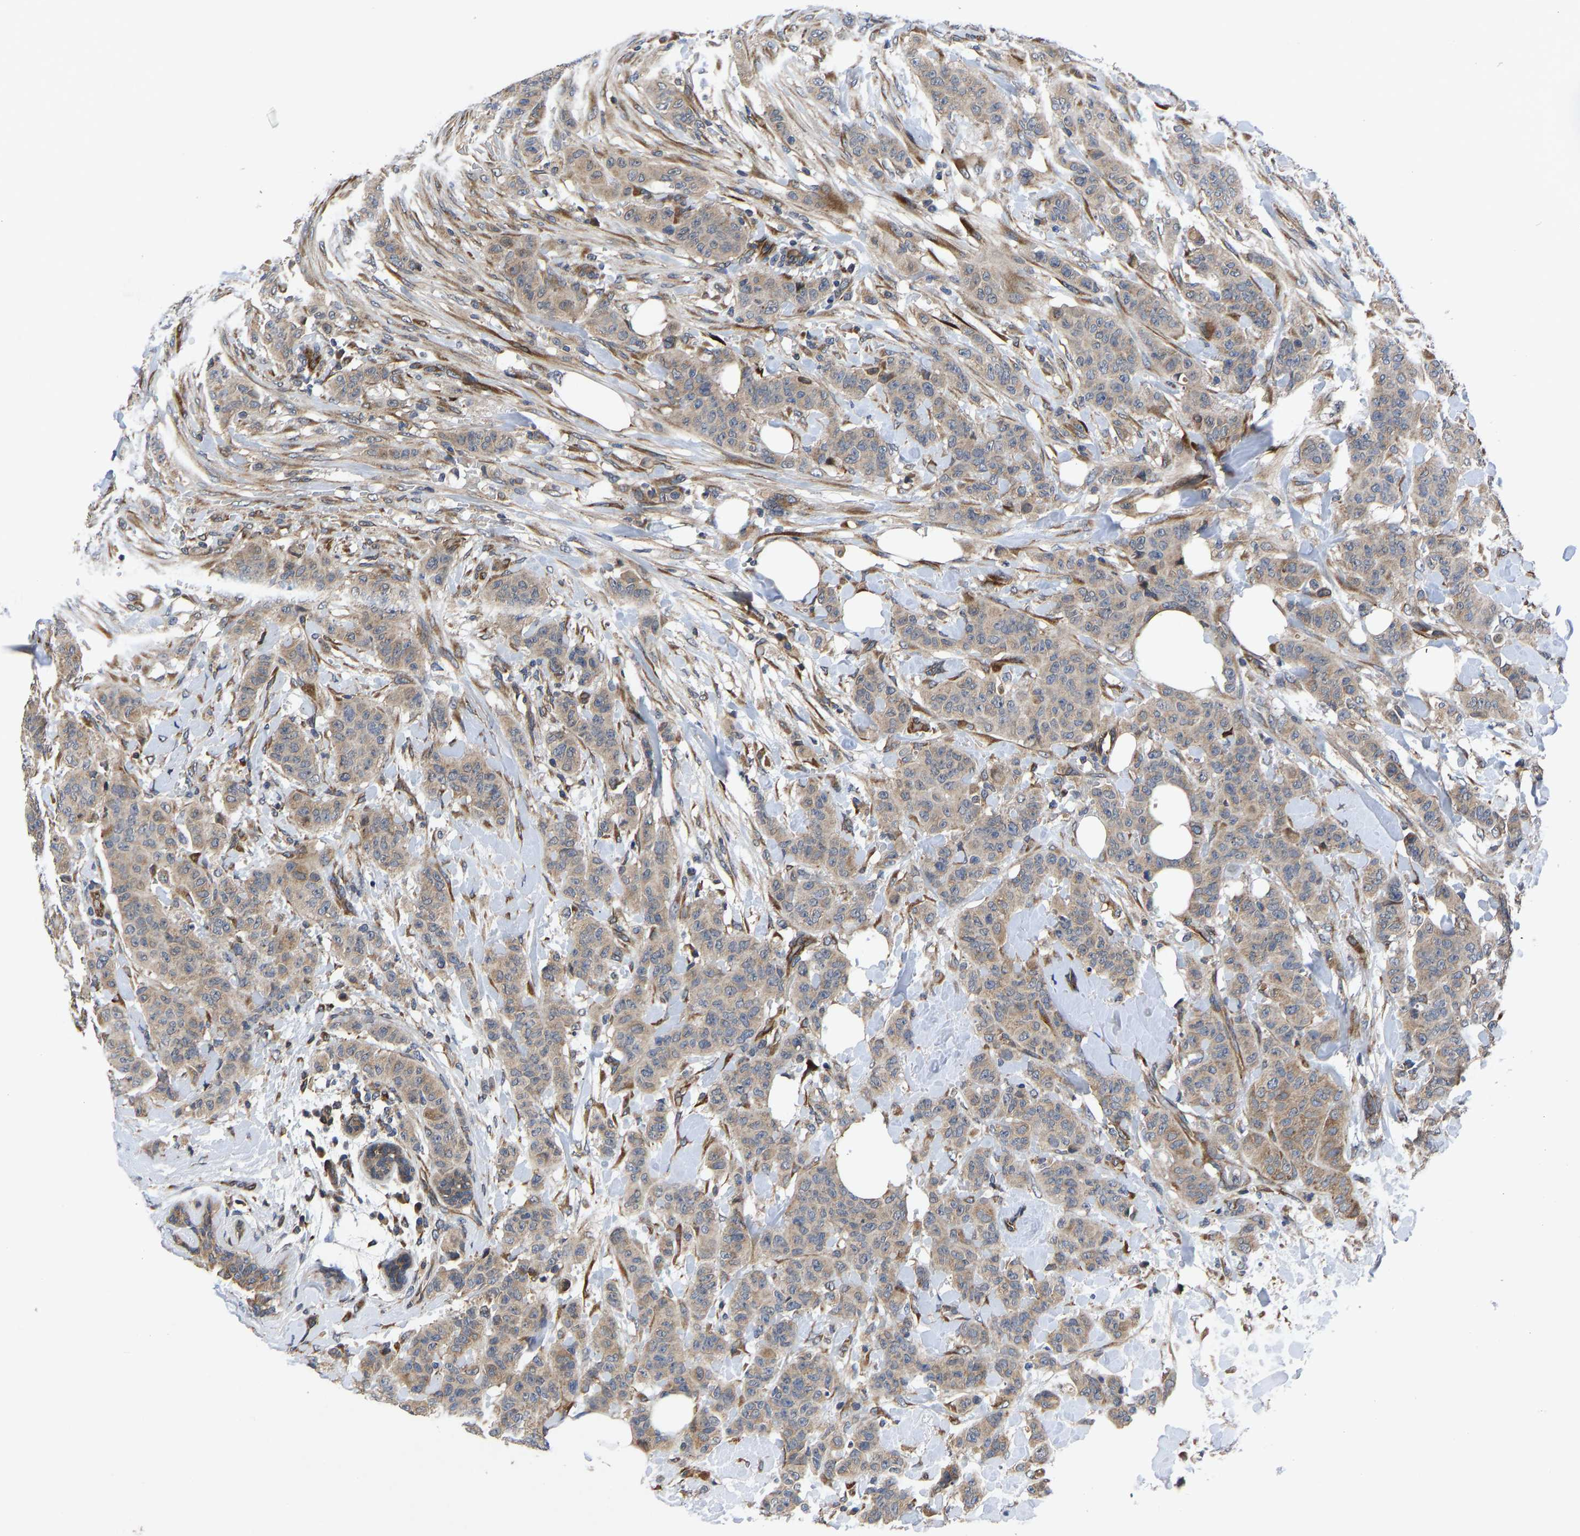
{"staining": {"intensity": "weak", "quantity": ">75%", "location": "cytoplasmic/membranous"}, "tissue": "breast cancer", "cell_type": "Tumor cells", "image_type": "cancer", "snomed": [{"axis": "morphology", "description": "Normal tissue, NOS"}, {"axis": "morphology", "description": "Duct carcinoma"}, {"axis": "topography", "description": "Breast"}], "caption": "A brown stain highlights weak cytoplasmic/membranous positivity of a protein in breast cancer (invasive ductal carcinoma) tumor cells.", "gene": "FRRS1", "patient": {"sex": "female", "age": 40}}